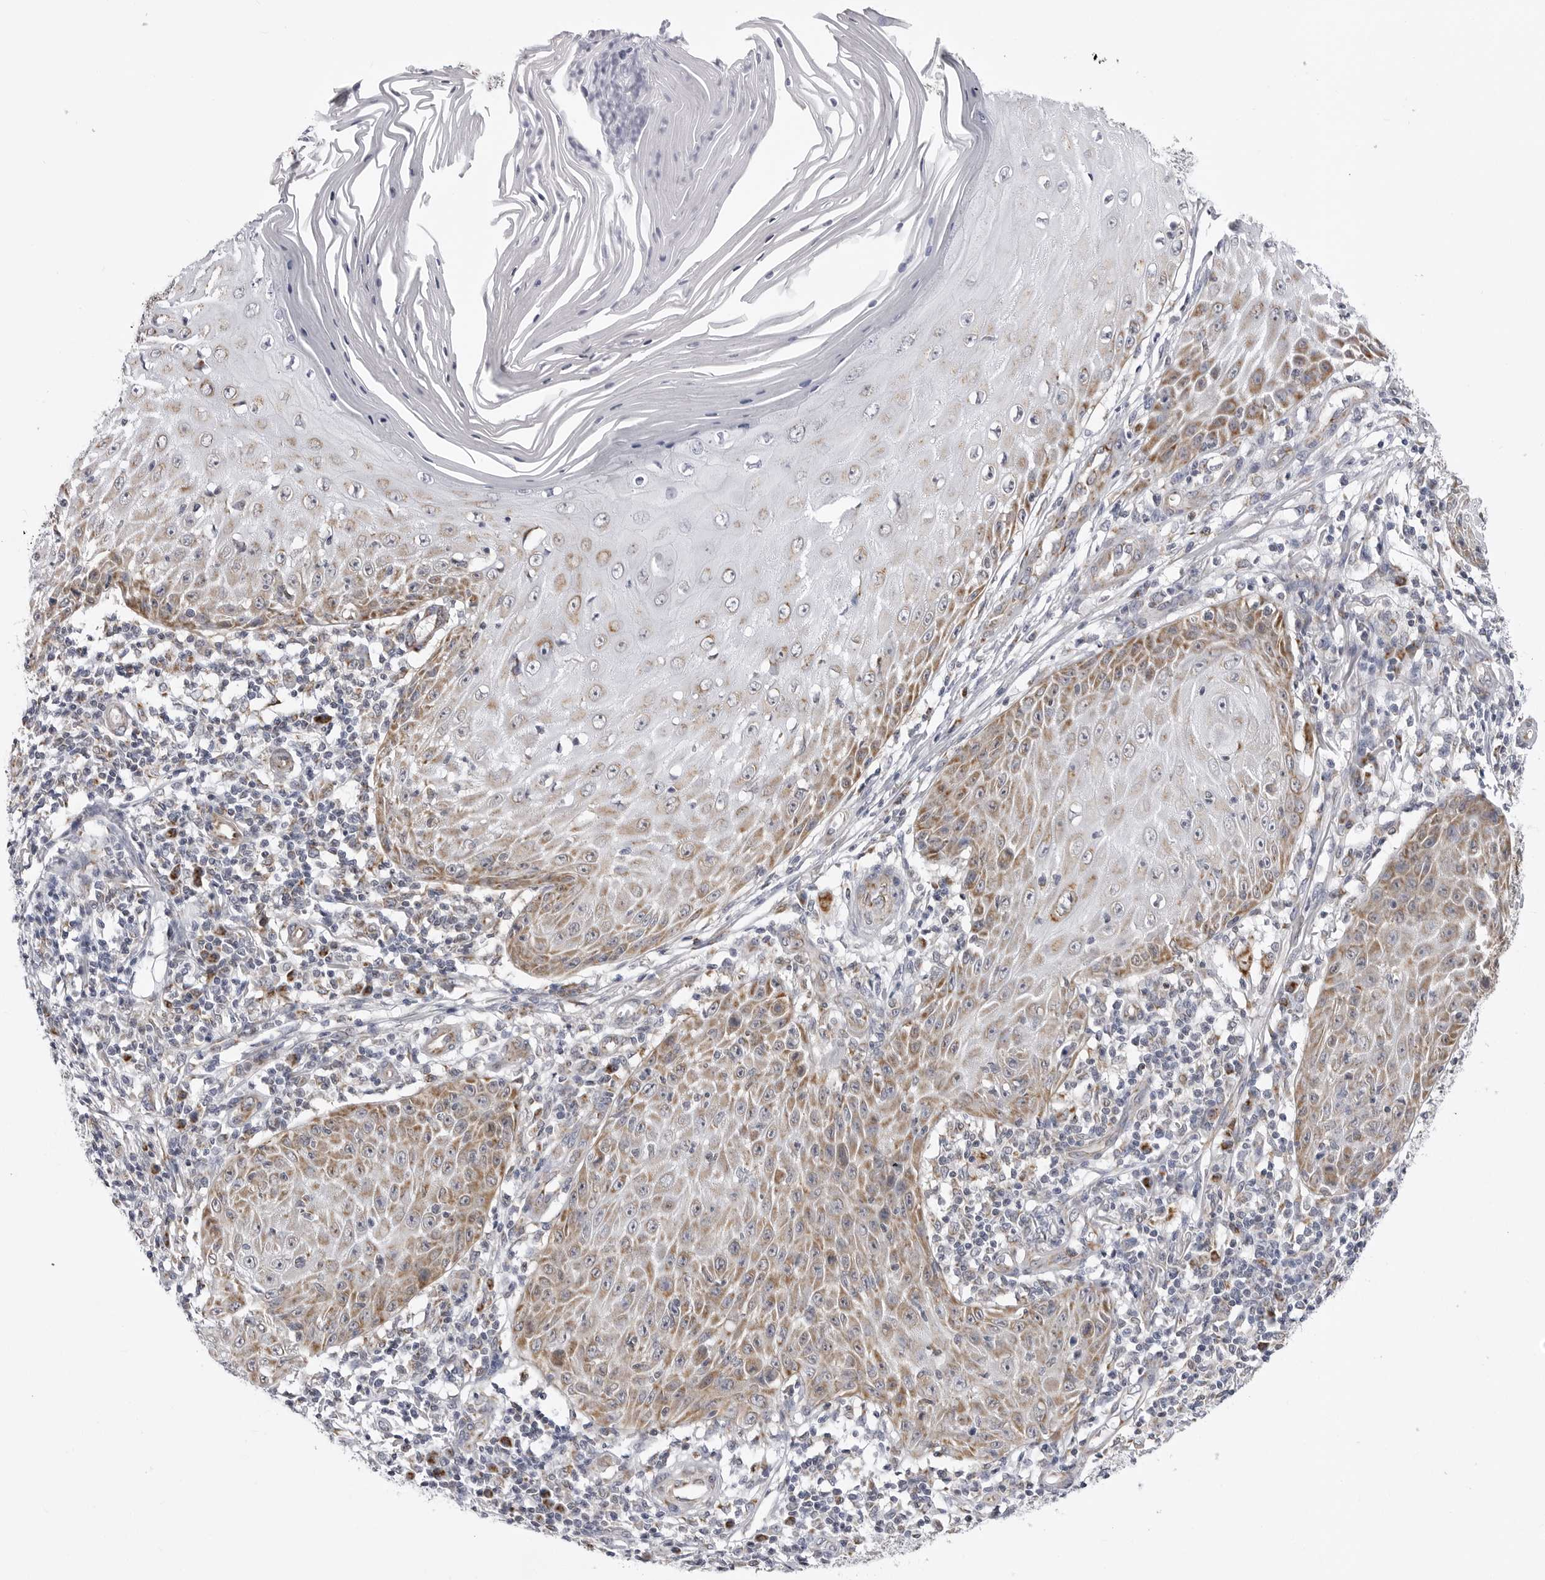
{"staining": {"intensity": "moderate", "quantity": ">75%", "location": "cytoplasmic/membranous"}, "tissue": "skin cancer", "cell_type": "Tumor cells", "image_type": "cancer", "snomed": [{"axis": "morphology", "description": "Squamous cell carcinoma, NOS"}, {"axis": "topography", "description": "Skin"}], "caption": "Protein staining demonstrates moderate cytoplasmic/membranous expression in about >75% of tumor cells in skin cancer.", "gene": "FH", "patient": {"sex": "female", "age": 73}}